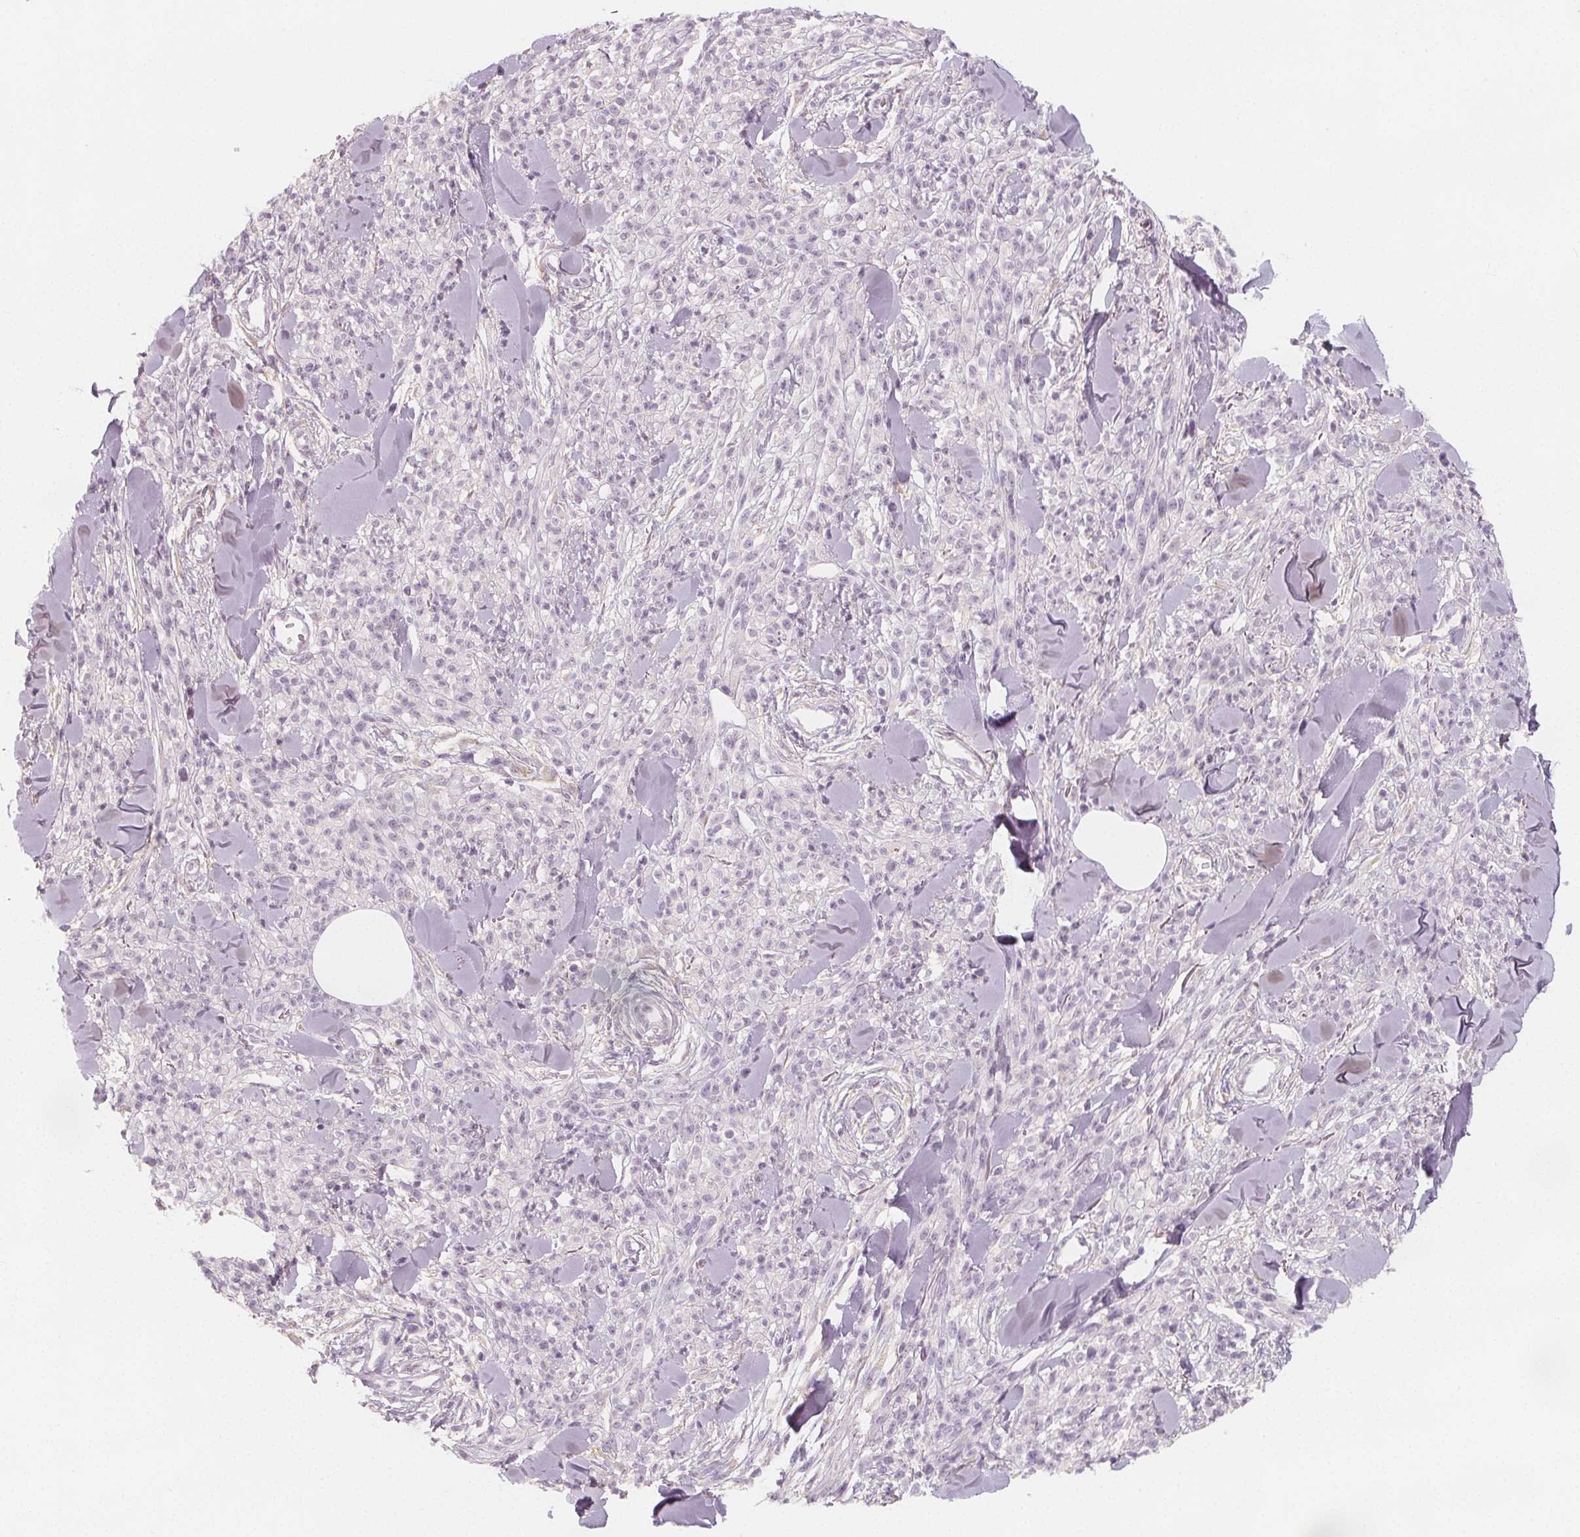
{"staining": {"intensity": "negative", "quantity": "none", "location": "none"}, "tissue": "melanoma", "cell_type": "Tumor cells", "image_type": "cancer", "snomed": [{"axis": "morphology", "description": "Malignant melanoma, NOS"}, {"axis": "topography", "description": "Skin"}, {"axis": "topography", "description": "Skin of trunk"}], "caption": "Immunohistochemistry photomicrograph of human melanoma stained for a protein (brown), which reveals no staining in tumor cells.", "gene": "MAP1A", "patient": {"sex": "male", "age": 74}}